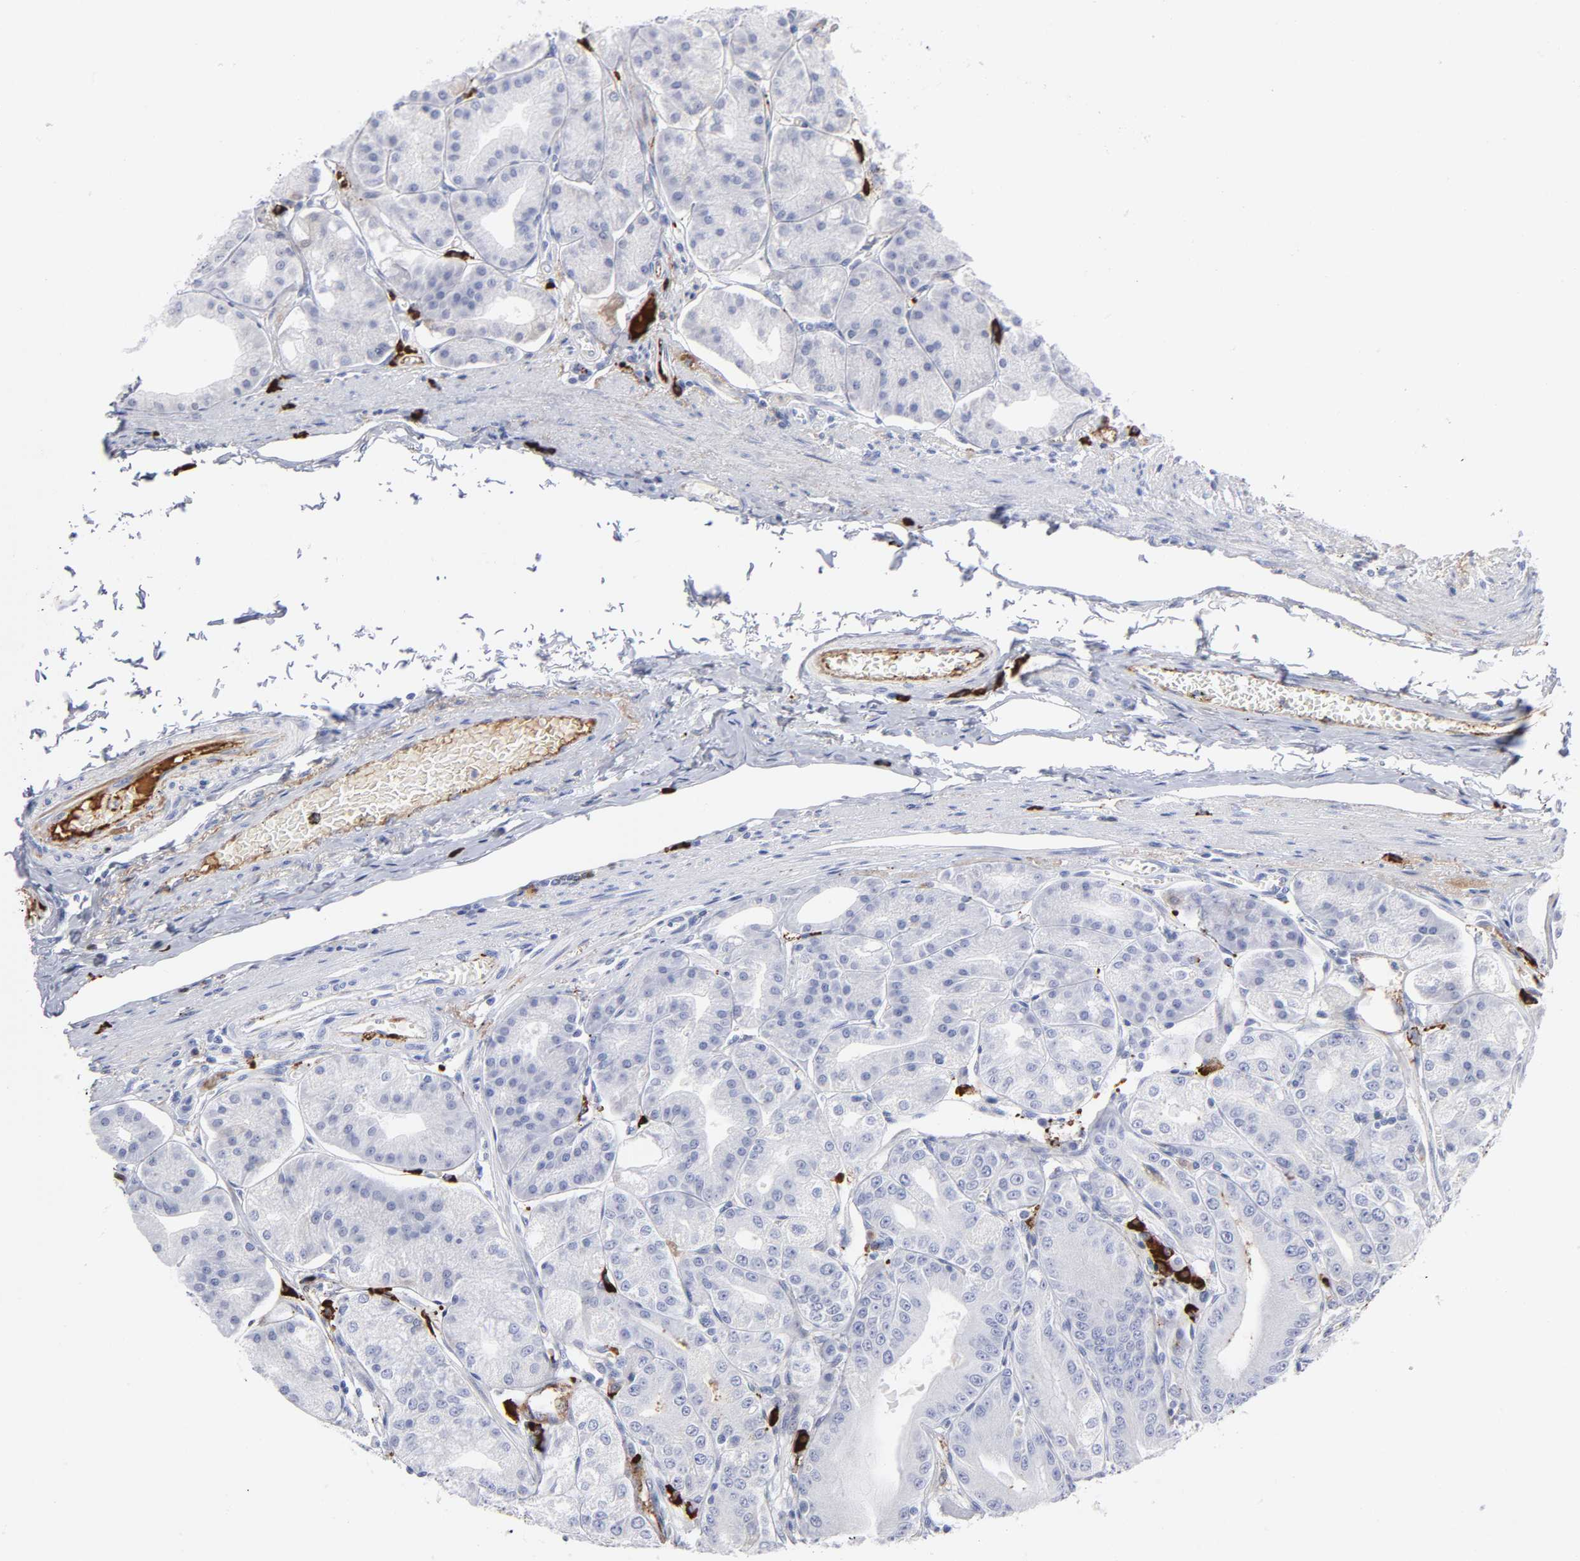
{"staining": {"intensity": "negative", "quantity": "none", "location": "none"}, "tissue": "stomach", "cell_type": "Glandular cells", "image_type": "normal", "snomed": [{"axis": "morphology", "description": "Normal tissue, NOS"}, {"axis": "topography", "description": "Stomach, lower"}], "caption": "The IHC image has no significant expression in glandular cells of stomach.", "gene": "PLAT", "patient": {"sex": "male", "age": 71}}